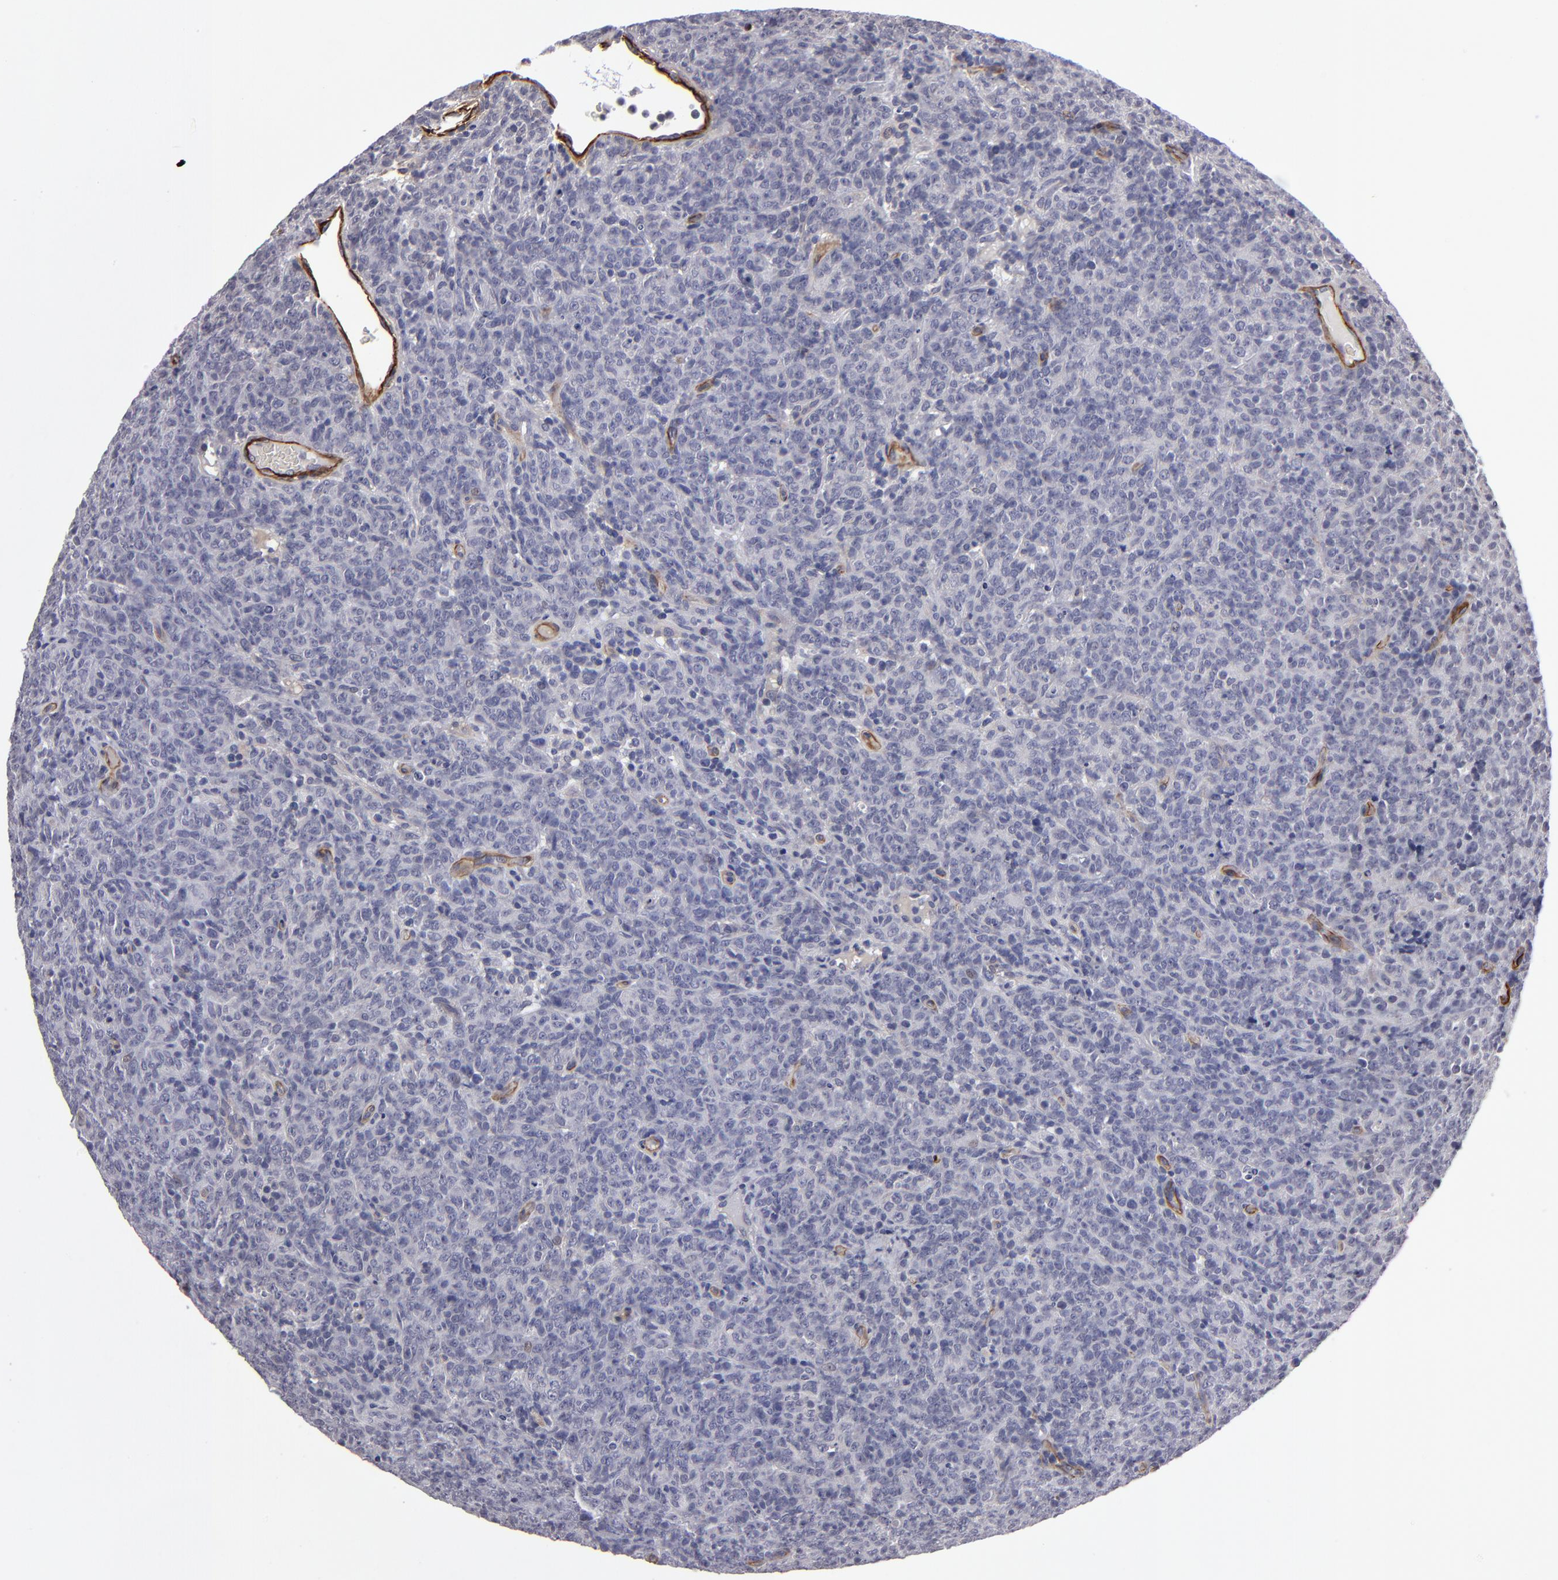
{"staining": {"intensity": "negative", "quantity": "none", "location": "none"}, "tissue": "lymphoma", "cell_type": "Tumor cells", "image_type": "cancer", "snomed": [{"axis": "morphology", "description": "Malignant lymphoma, non-Hodgkin's type, High grade"}, {"axis": "topography", "description": "Tonsil"}], "caption": "Immunohistochemistry (IHC) photomicrograph of neoplastic tissue: malignant lymphoma, non-Hodgkin's type (high-grade) stained with DAB displays no significant protein positivity in tumor cells. The staining is performed using DAB (3,3'-diaminobenzidine) brown chromogen with nuclei counter-stained in using hematoxylin.", "gene": "ZNF175", "patient": {"sex": "female", "age": 36}}